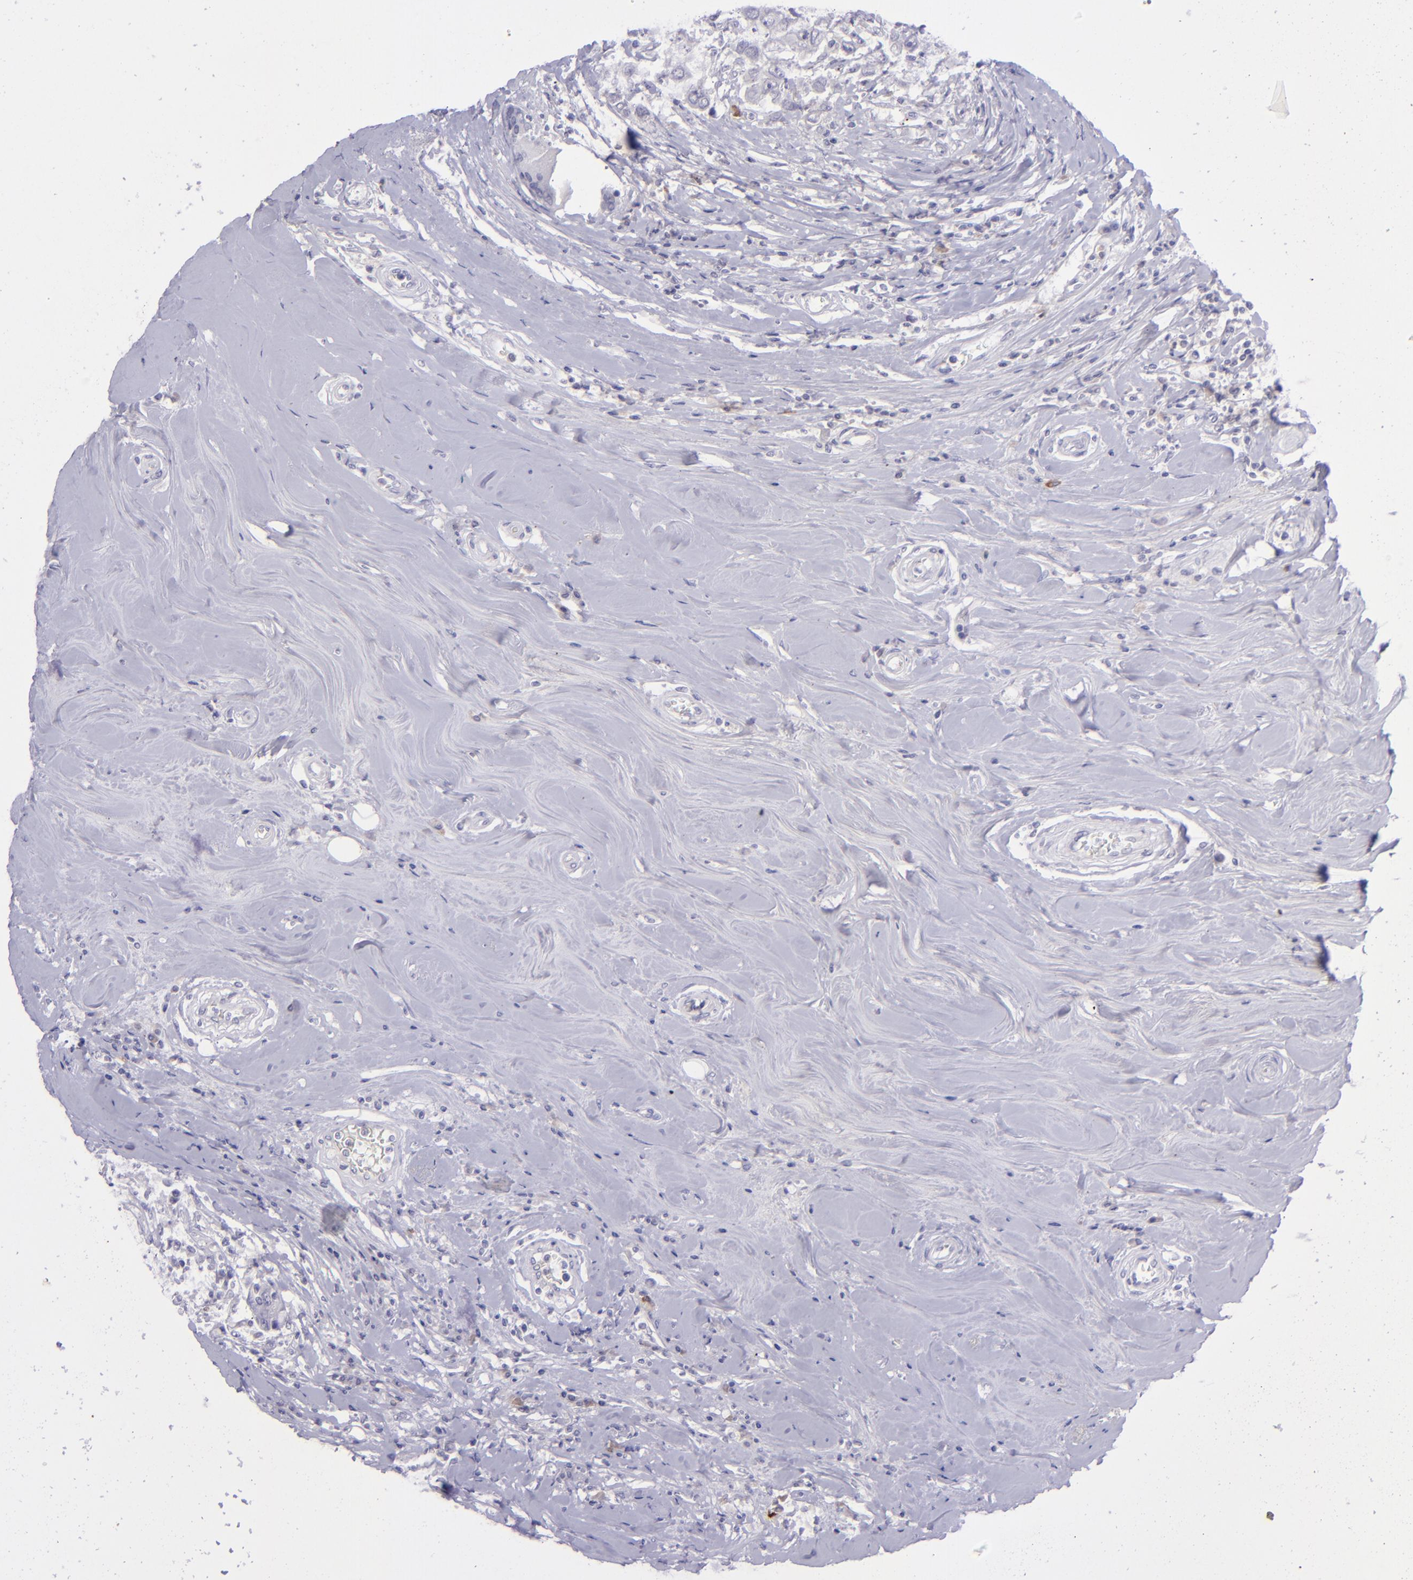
{"staining": {"intensity": "negative", "quantity": "none", "location": "none"}, "tissue": "breast cancer", "cell_type": "Tumor cells", "image_type": "cancer", "snomed": [{"axis": "morphology", "description": "Duct carcinoma"}, {"axis": "topography", "description": "Breast"}], "caption": "Immunohistochemical staining of human breast infiltrating ductal carcinoma reveals no significant staining in tumor cells.", "gene": "POU2F2", "patient": {"sex": "female", "age": 27}}